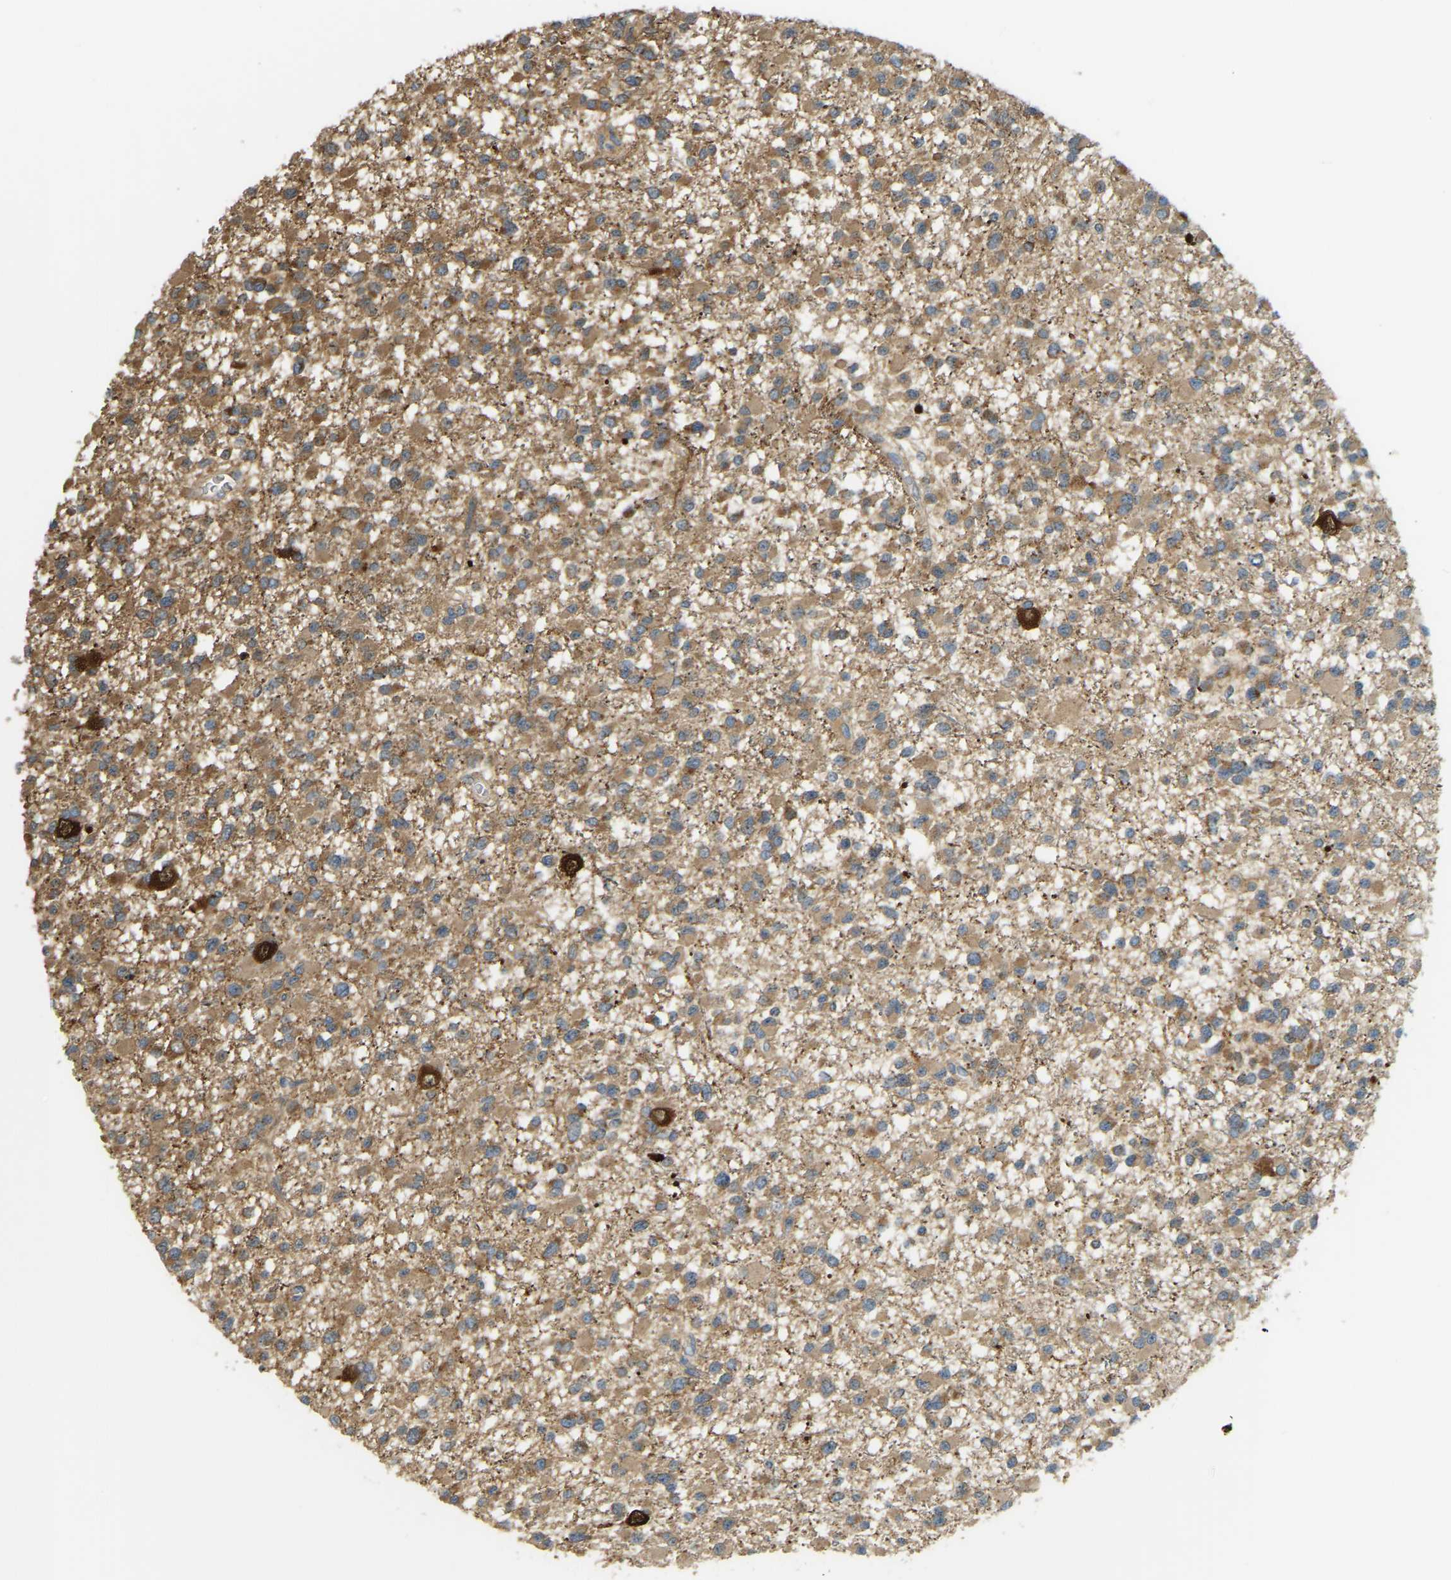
{"staining": {"intensity": "strong", "quantity": ">75%", "location": "cytoplasmic/membranous,nuclear"}, "tissue": "glioma", "cell_type": "Tumor cells", "image_type": "cancer", "snomed": [{"axis": "morphology", "description": "Glioma, malignant, Low grade"}, {"axis": "topography", "description": "Brain"}], "caption": "Immunohistochemical staining of human glioma displays strong cytoplasmic/membranous and nuclear protein positivity in approximately >75% of tumor cells.", "gene": "GDA", "patient": {"sex": "female", "age": 22}}